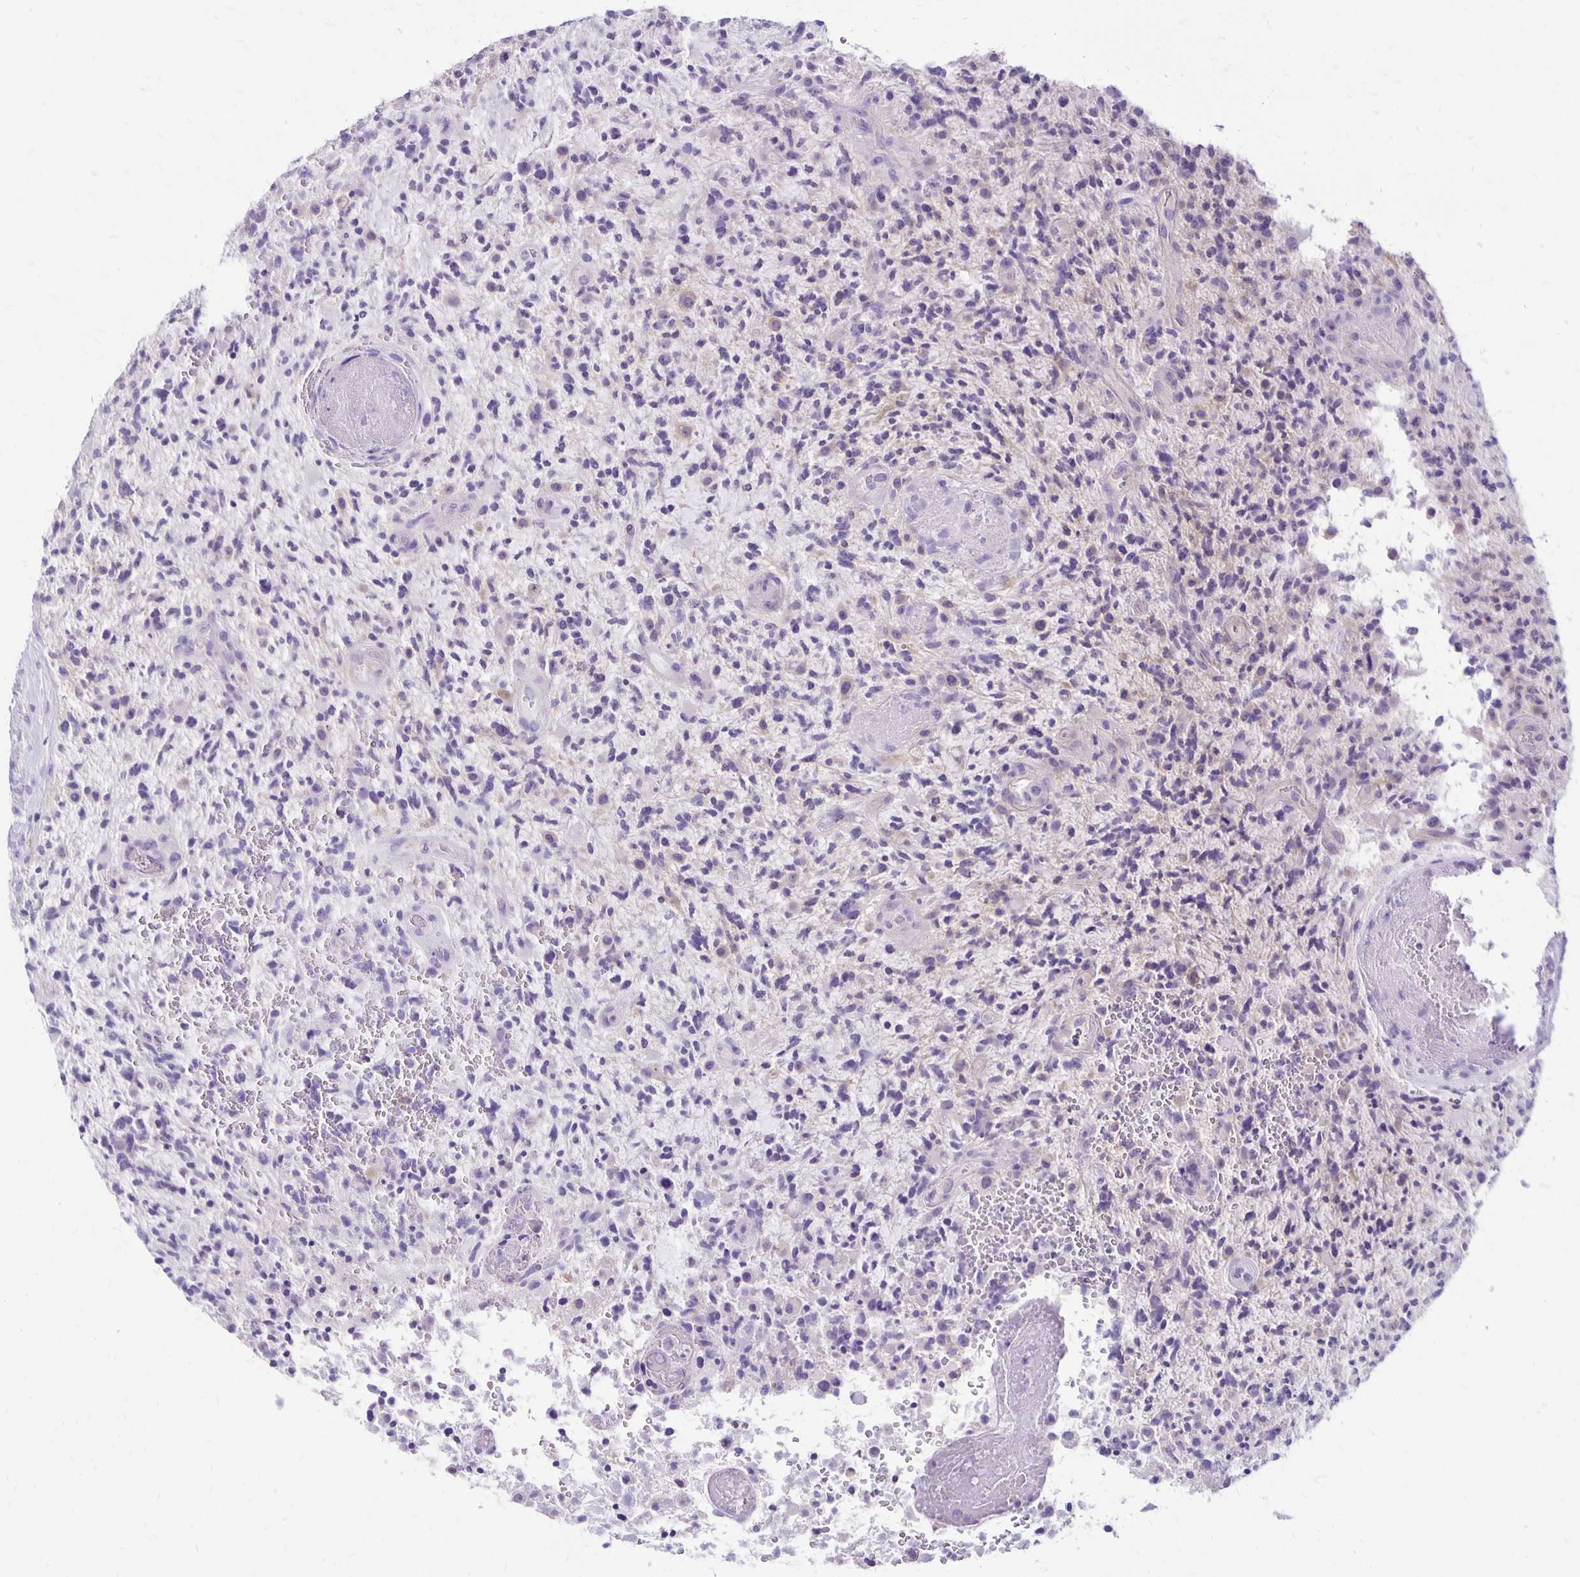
{"staining": {"intensity": "negative", "quantity": "none", "location": "none"}, "tissue": "glioma", "cell_type": "Tumor cells", "image_type": "cancer", "snomed": [{"axis": "morphology", "description": "Glioma, malignant, High grade"}, {"axis": "topography", "description": "Brain"}], "caption": "Tumor cells show no significant staining in malignant high-grade glioma. The staining is performed using DAB (3,3'-diaminobenzidine) brown chromogen with nuclei counter-stained in using hematoxylin.", "gene": "ANKRD45", "patient": {"sex": "female", "age": 71}}